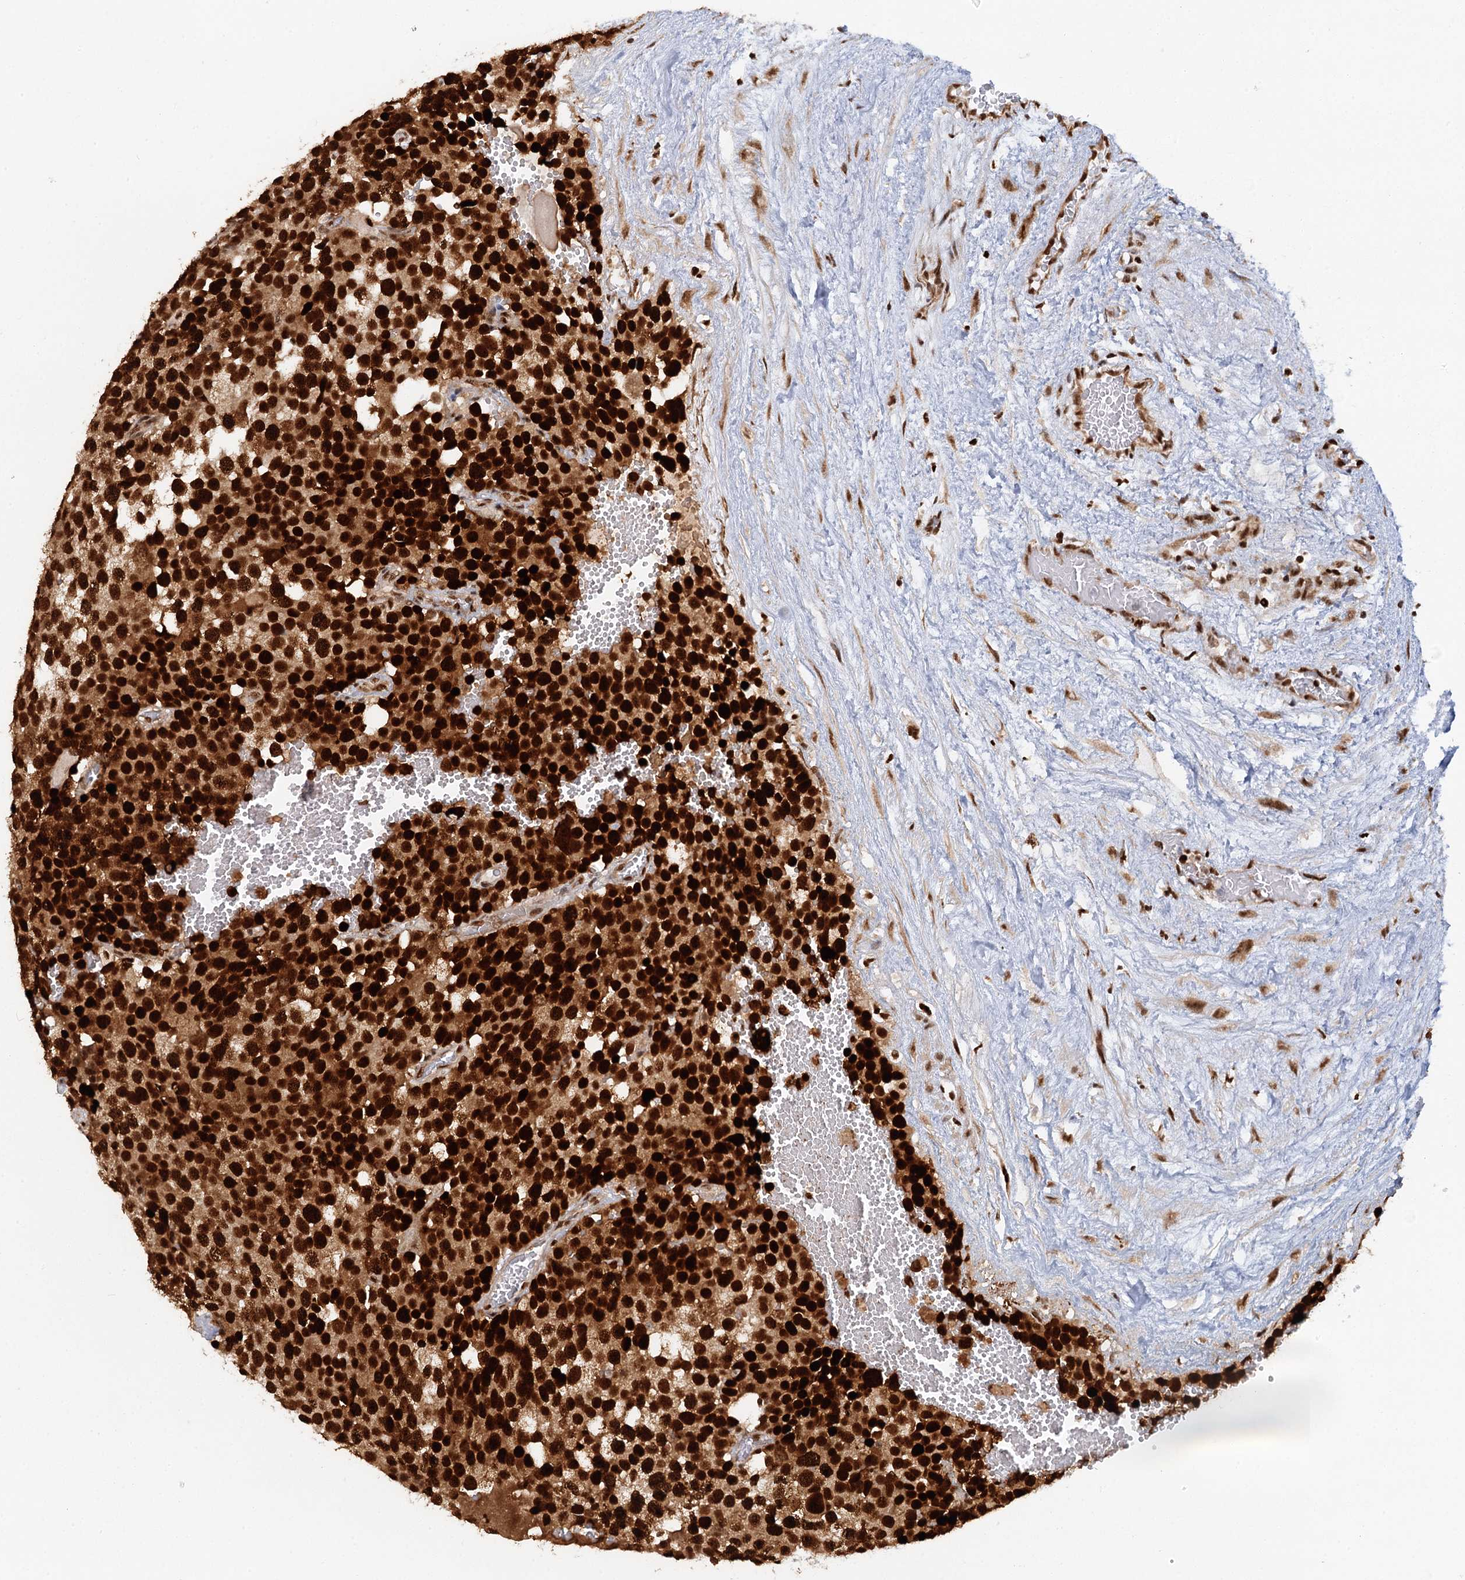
{"staining": {"intensity": "strong", "quantity": ">75%", "location": "nuclear"}, "tissue": "testis cancer", "cell_type": "Tumor cells", "image_type": "cancer", "snomed": [{"axis": "morphology", "description": "Seminoma, NOS"}, {"axis": "topography", "description": "Testis"}], "caption": "Tumor cells exhibit strong nuclear staining in about >75% of cells in testis seminoma. The protein is stained brown, and the nuclei are stained in blue (DAB IHC with brightfield microscopy, high magnification).", "gene": "GPATCH11", "patient": {"sex": "male", "age": 71}}